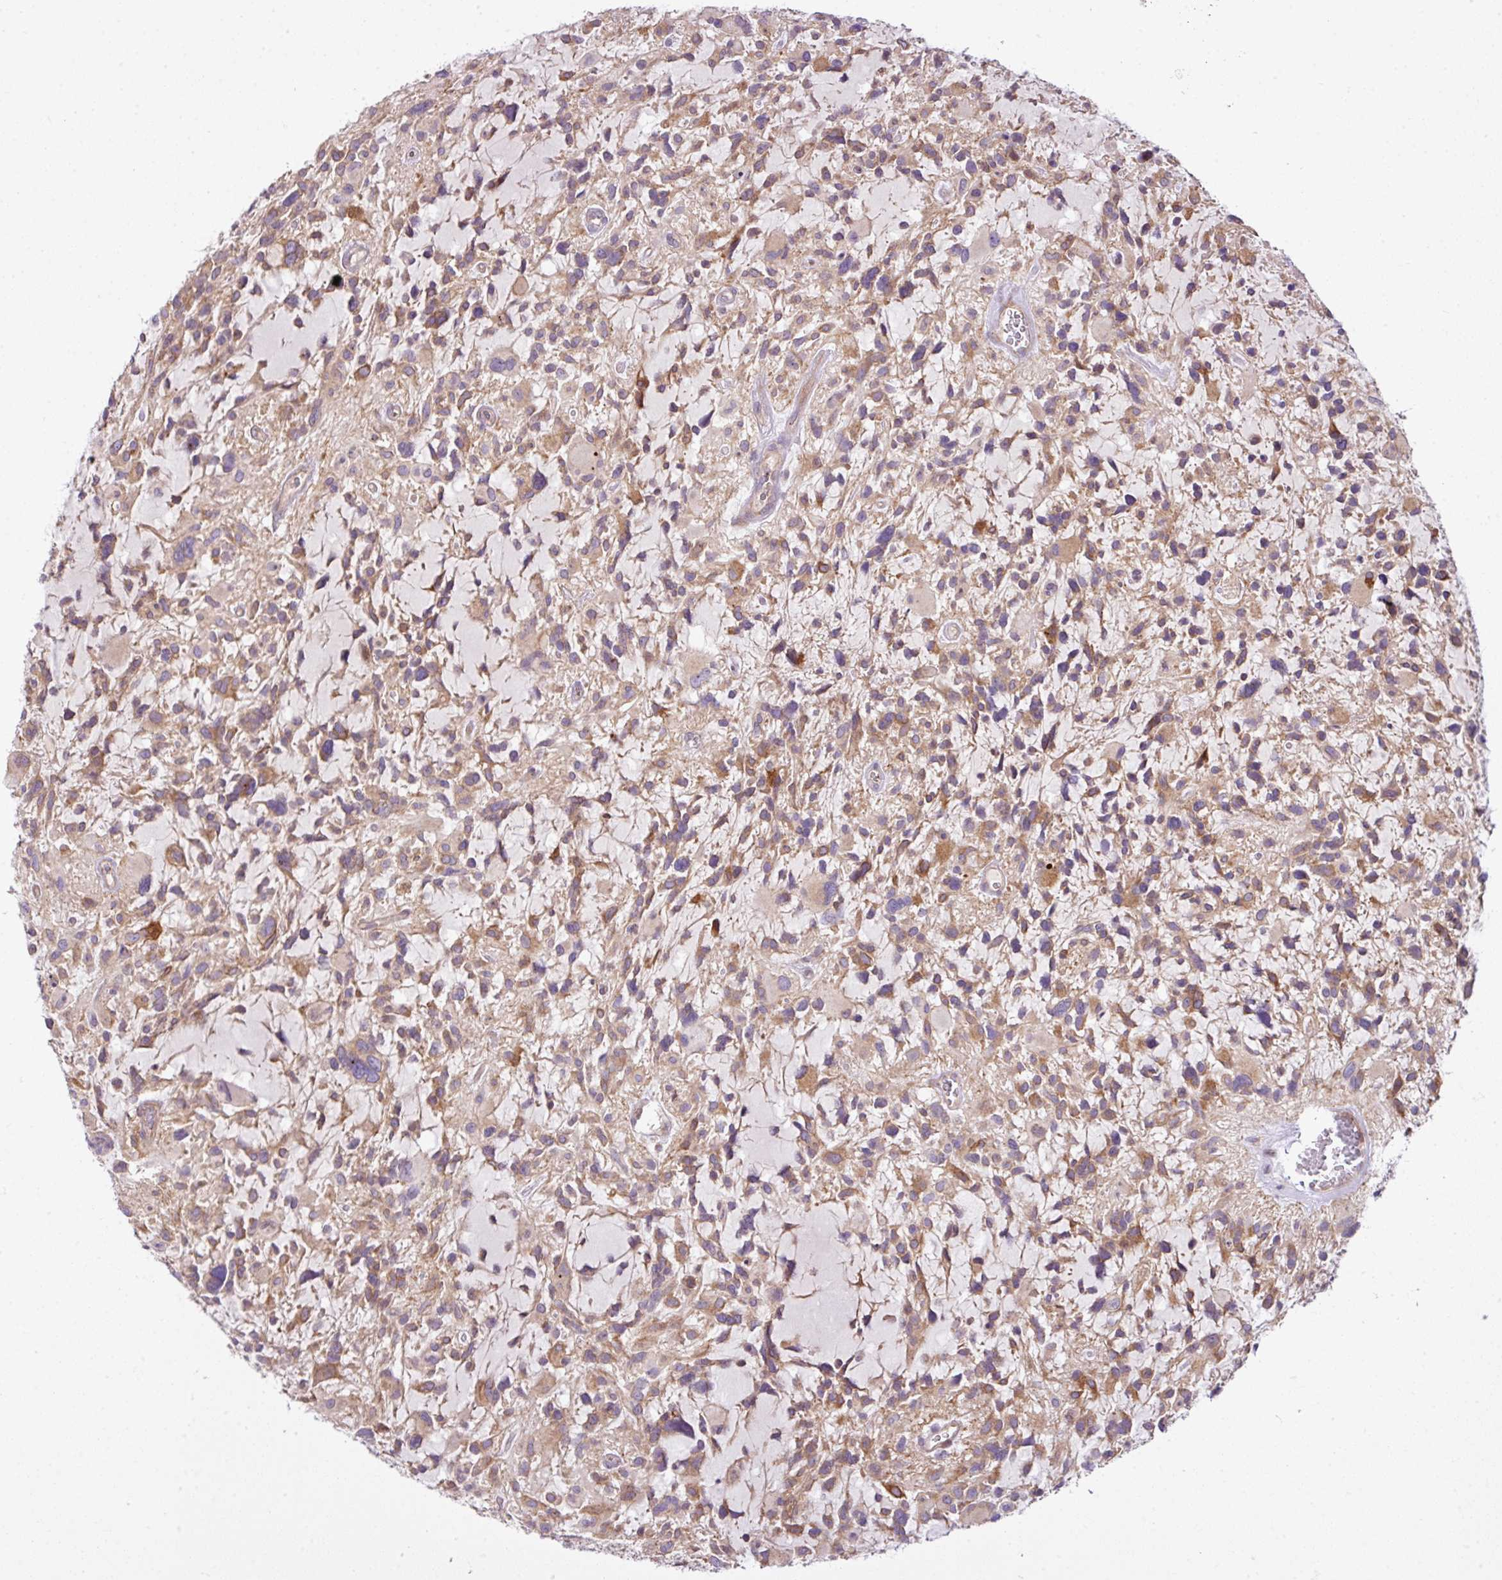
{"staining": {"intensity": "weak", "quantity": ">75%", "location": "cytoplasmic/membranous"}, "tissue": "glioma", "cell_type": "Tumor cells", "image_type": "cancer", "snomed": [{"axis": "morphology", "description": "Glioma, malignant, High grade"}, {"axis": "topography", "description": "Brain"}], "caption": "Malignant high-grade glioma stained with a protein marker reveals weak staining in tumor cells.", "gene": "COX18", "patient": {"sex": "female", "age": 11}}